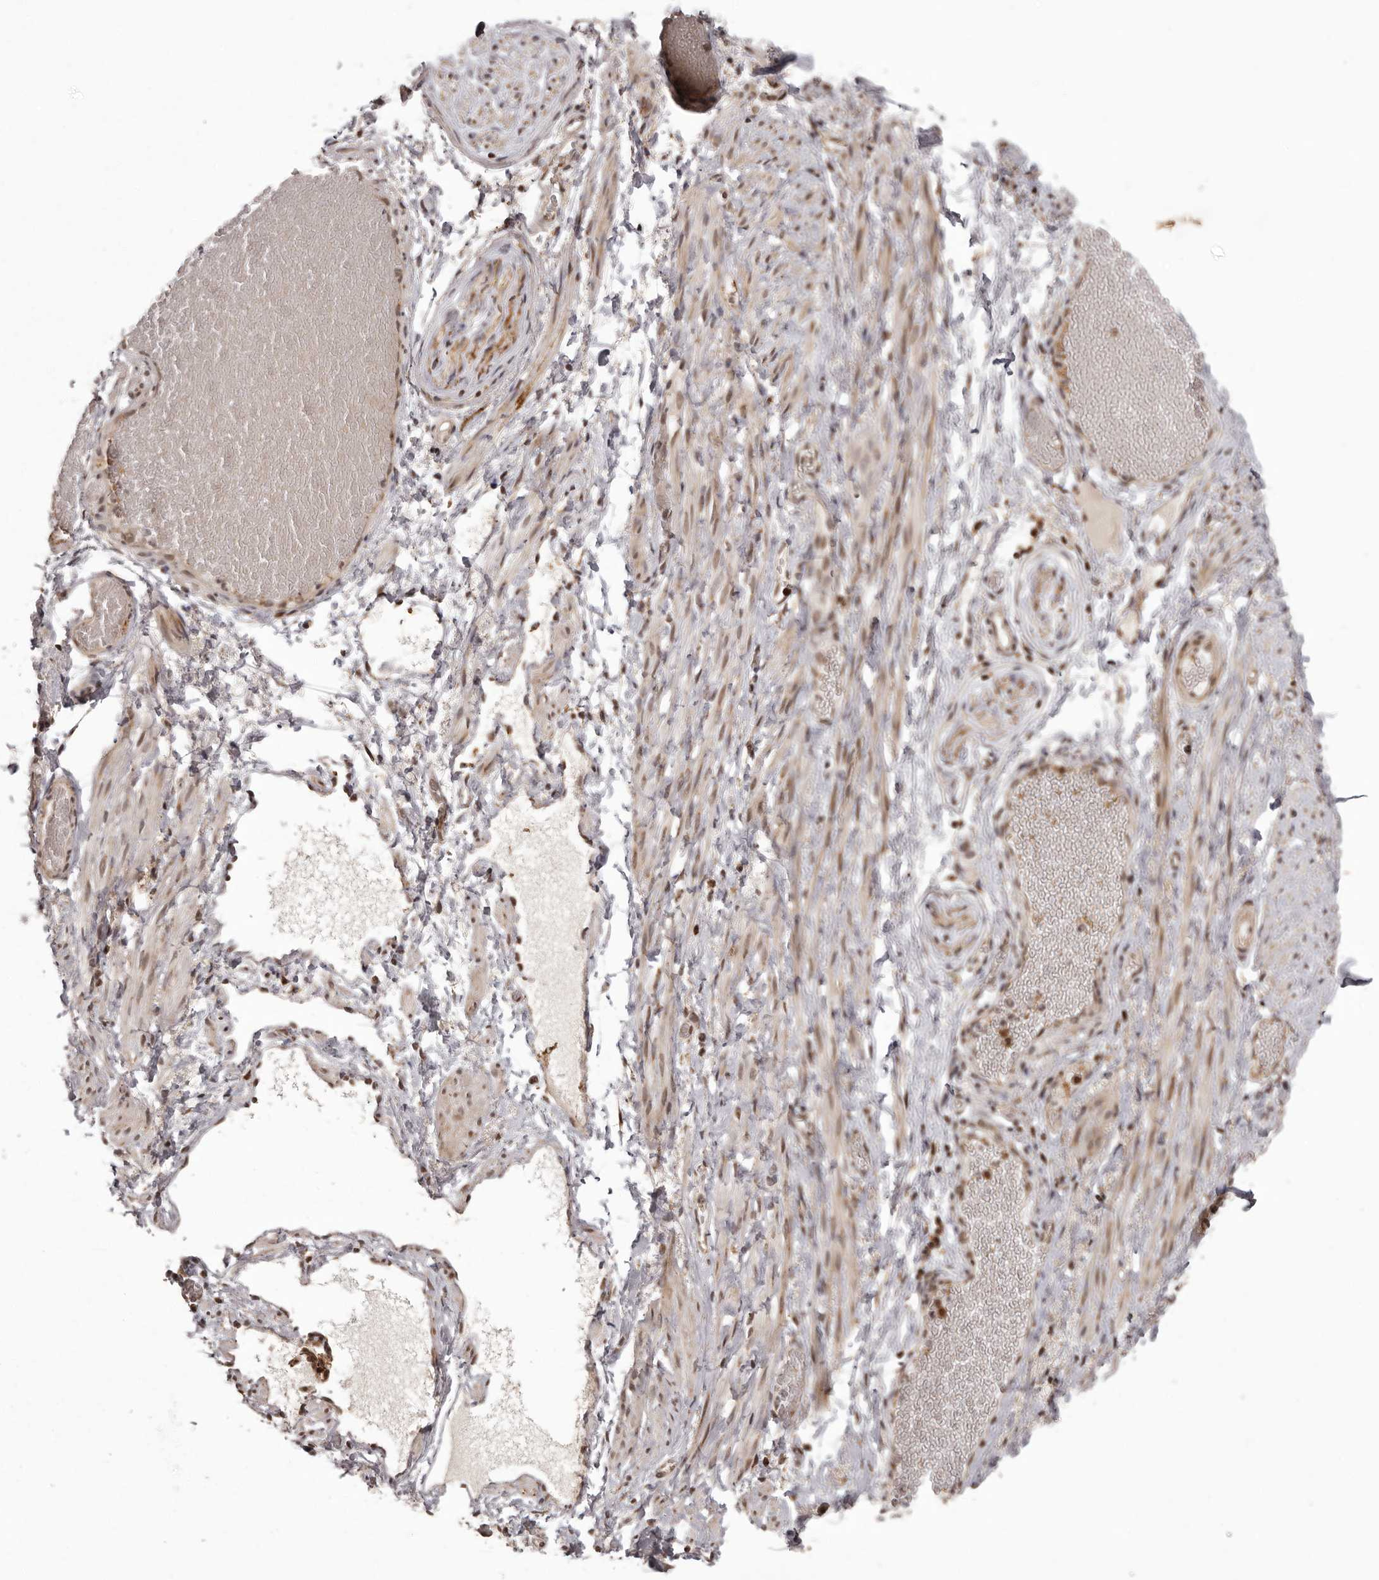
{"staining": {"intensity": "weak", "quantity": "25%-75%", "location": "cytoplasmic/membranous"}, "tissue": "adipose tissue", "cell_type": "Adipocytes", "image_type": "normal", "snomed": [{"axis": "morphology", "description": "Normal tissue, NOS"}, {"axis": "topography", "description": "Smooth muscle"}, {"axis": "topography", "description": "Peripheral nerve tissue"}], "caption": "Immunohistochemical staining of benign adipose tissue demonstrates low levels of weak cytoplasmic/membranous staining in about 25%-75% of adipocytes. Ihc stains the protein in brown and the nuclei are stained blue.", "gene": "IL32", "patient": {"sex": "female", "age": 39}}